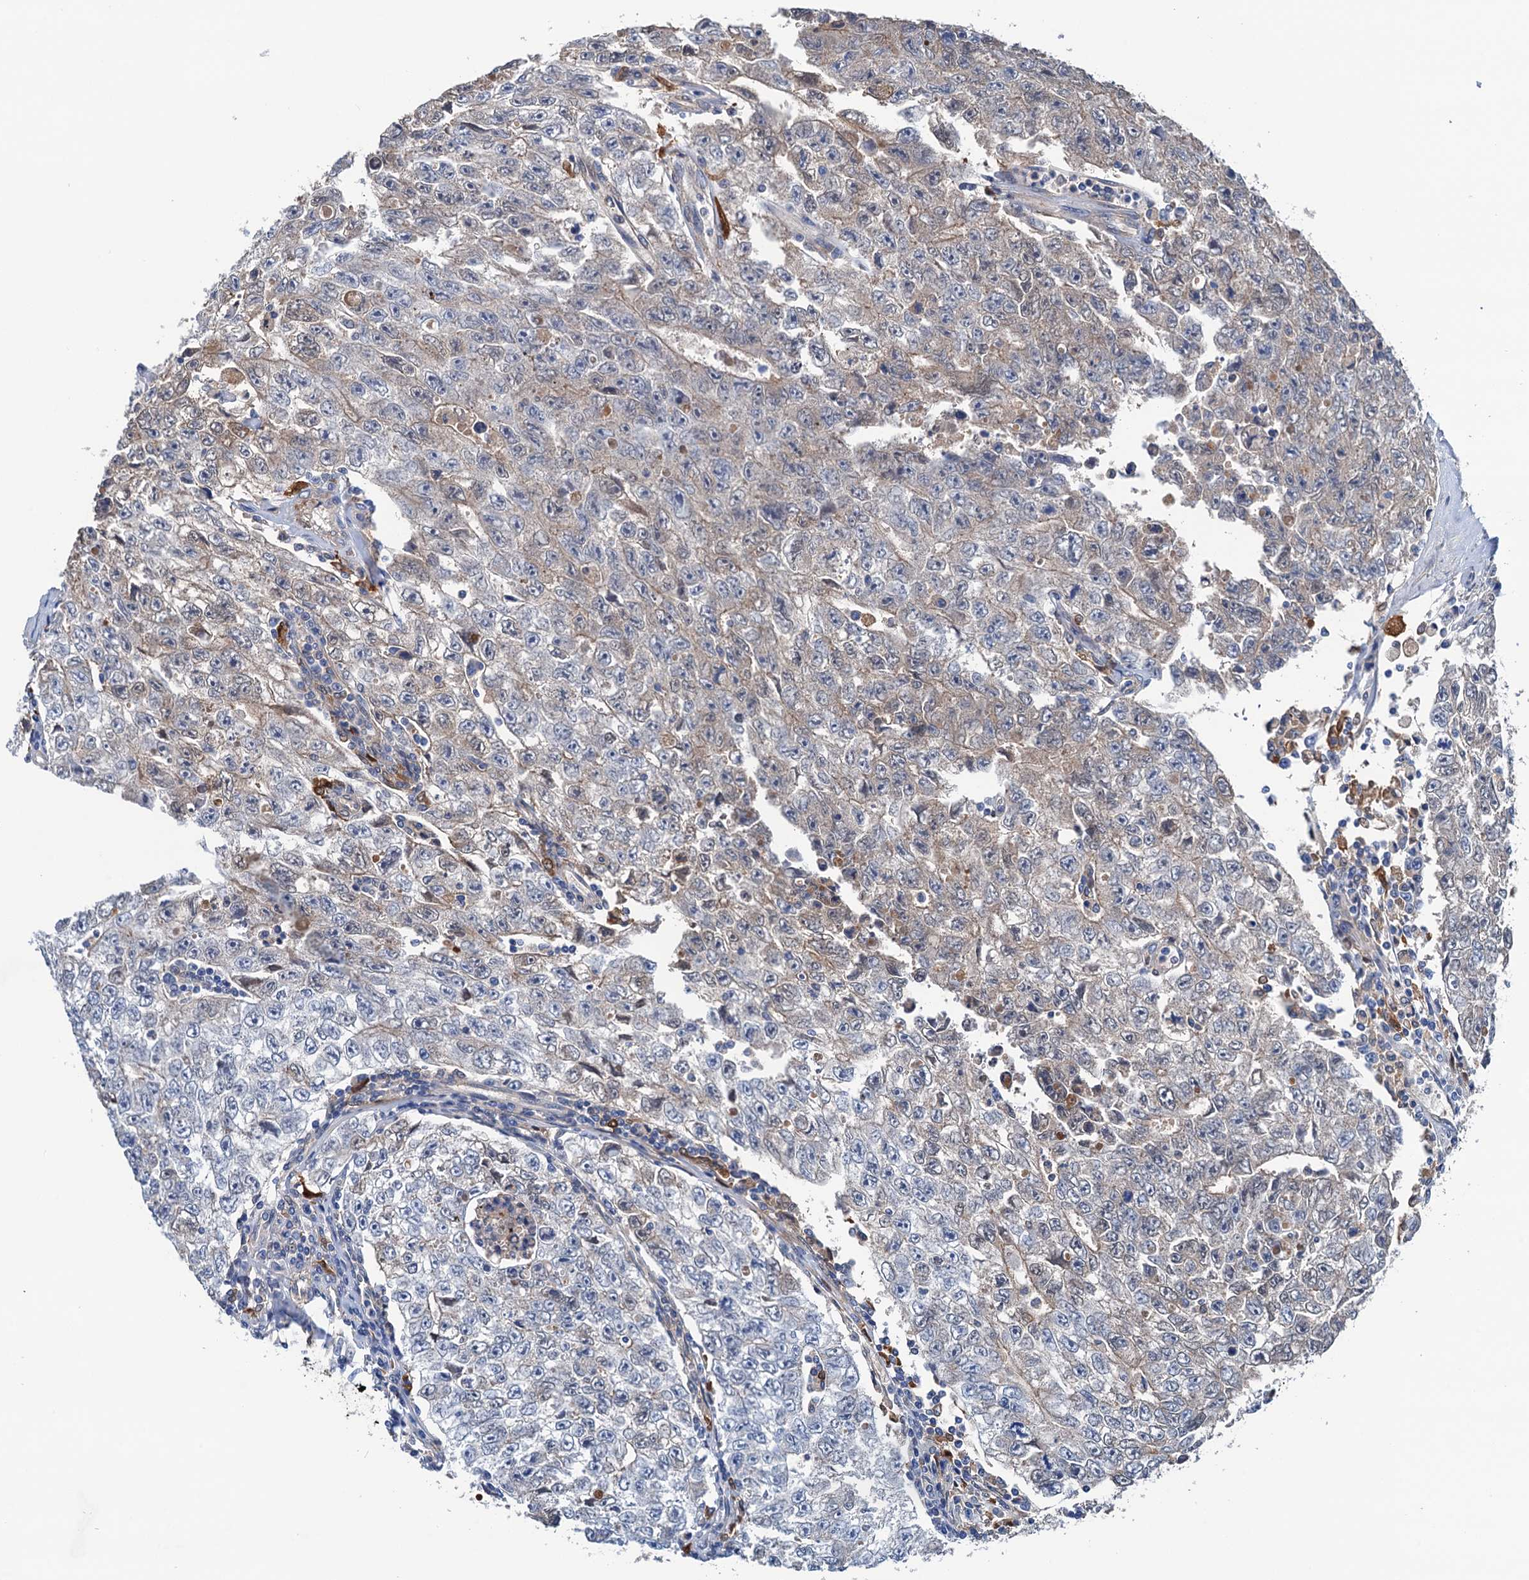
{"staining": {"intensity": "weak", "quantity": "<25%", "location": "cytoplasmic/membranous"}, "tissue": "testis cancer", "cell_type": "Tumor cells", "image_type": "cancer", "snomed": [{"axis": "morphology", "description": "Carcinoma, Embryonal, NOS"}, {"axis": "topography", "description": "Testis"}], "caption": "A micrograph of human embryonal carcinoma (testis) is negative for staining in tumor cells.", "gene": "CSTPP1", "patient": {"sex": "male", "age": 17}}